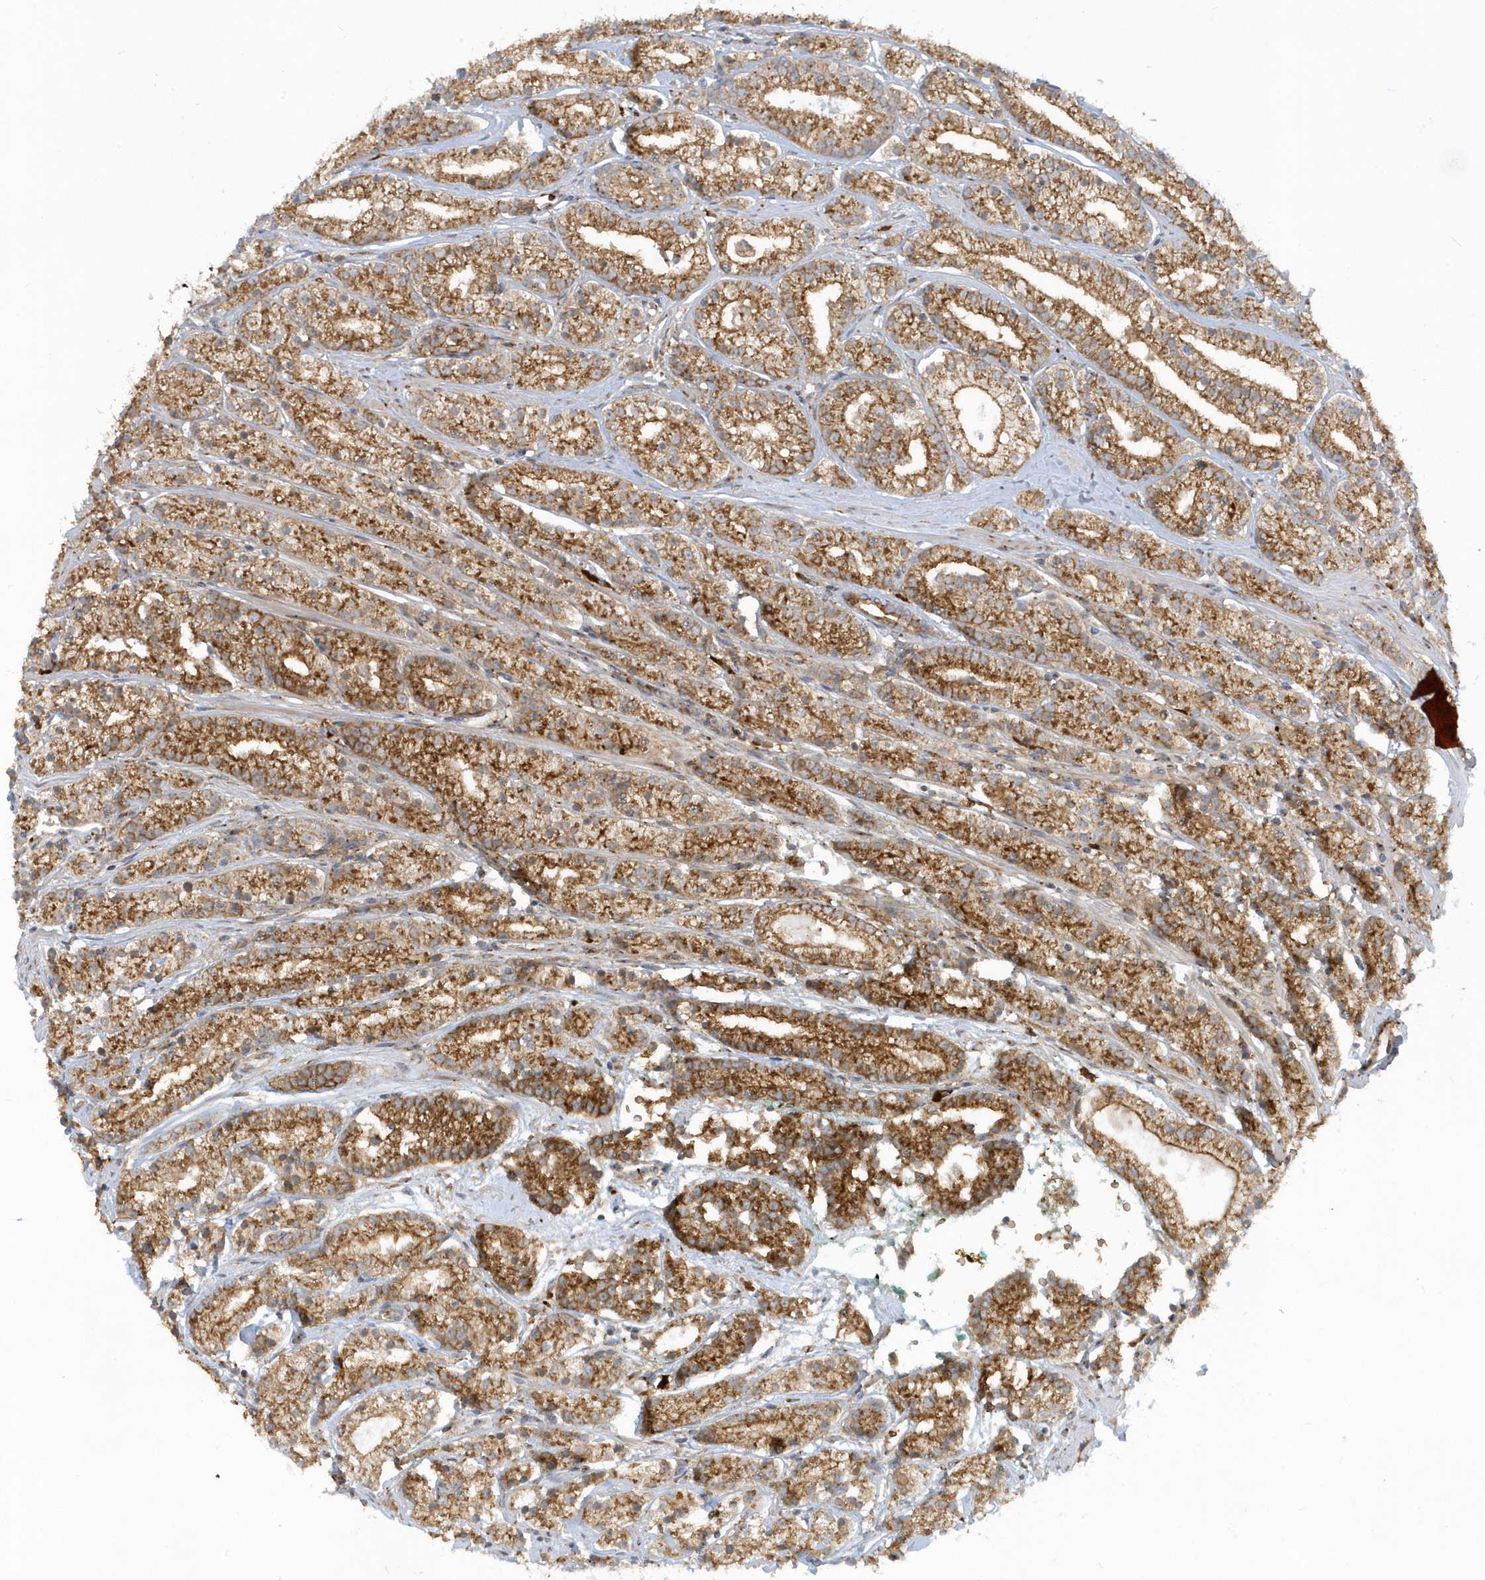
{"staining": {"intensity": "moderate", "quantity": ">75%", "location": "cytoplasmic/membranous"}, "tissue": "prostate cancer", "cell_type": "Tumor cells", "image_type": "cancer", "snomed": [{"axis": "morphology", "description": "Adenocarcinoma, High grade"}, {"axis": "topography", "description": "Prostate"}], "caption": "Immunohistochemical staining of human prostate cancer displays moderate cytoplasmic/membranous protein positivity in approximately >75% of tumor cells. Immunohistochemistry stains the protein of interest in brown and the nuclei are stained blue.", "gene": "RPP40", "patient": {"sex": "male", "age": 69}}